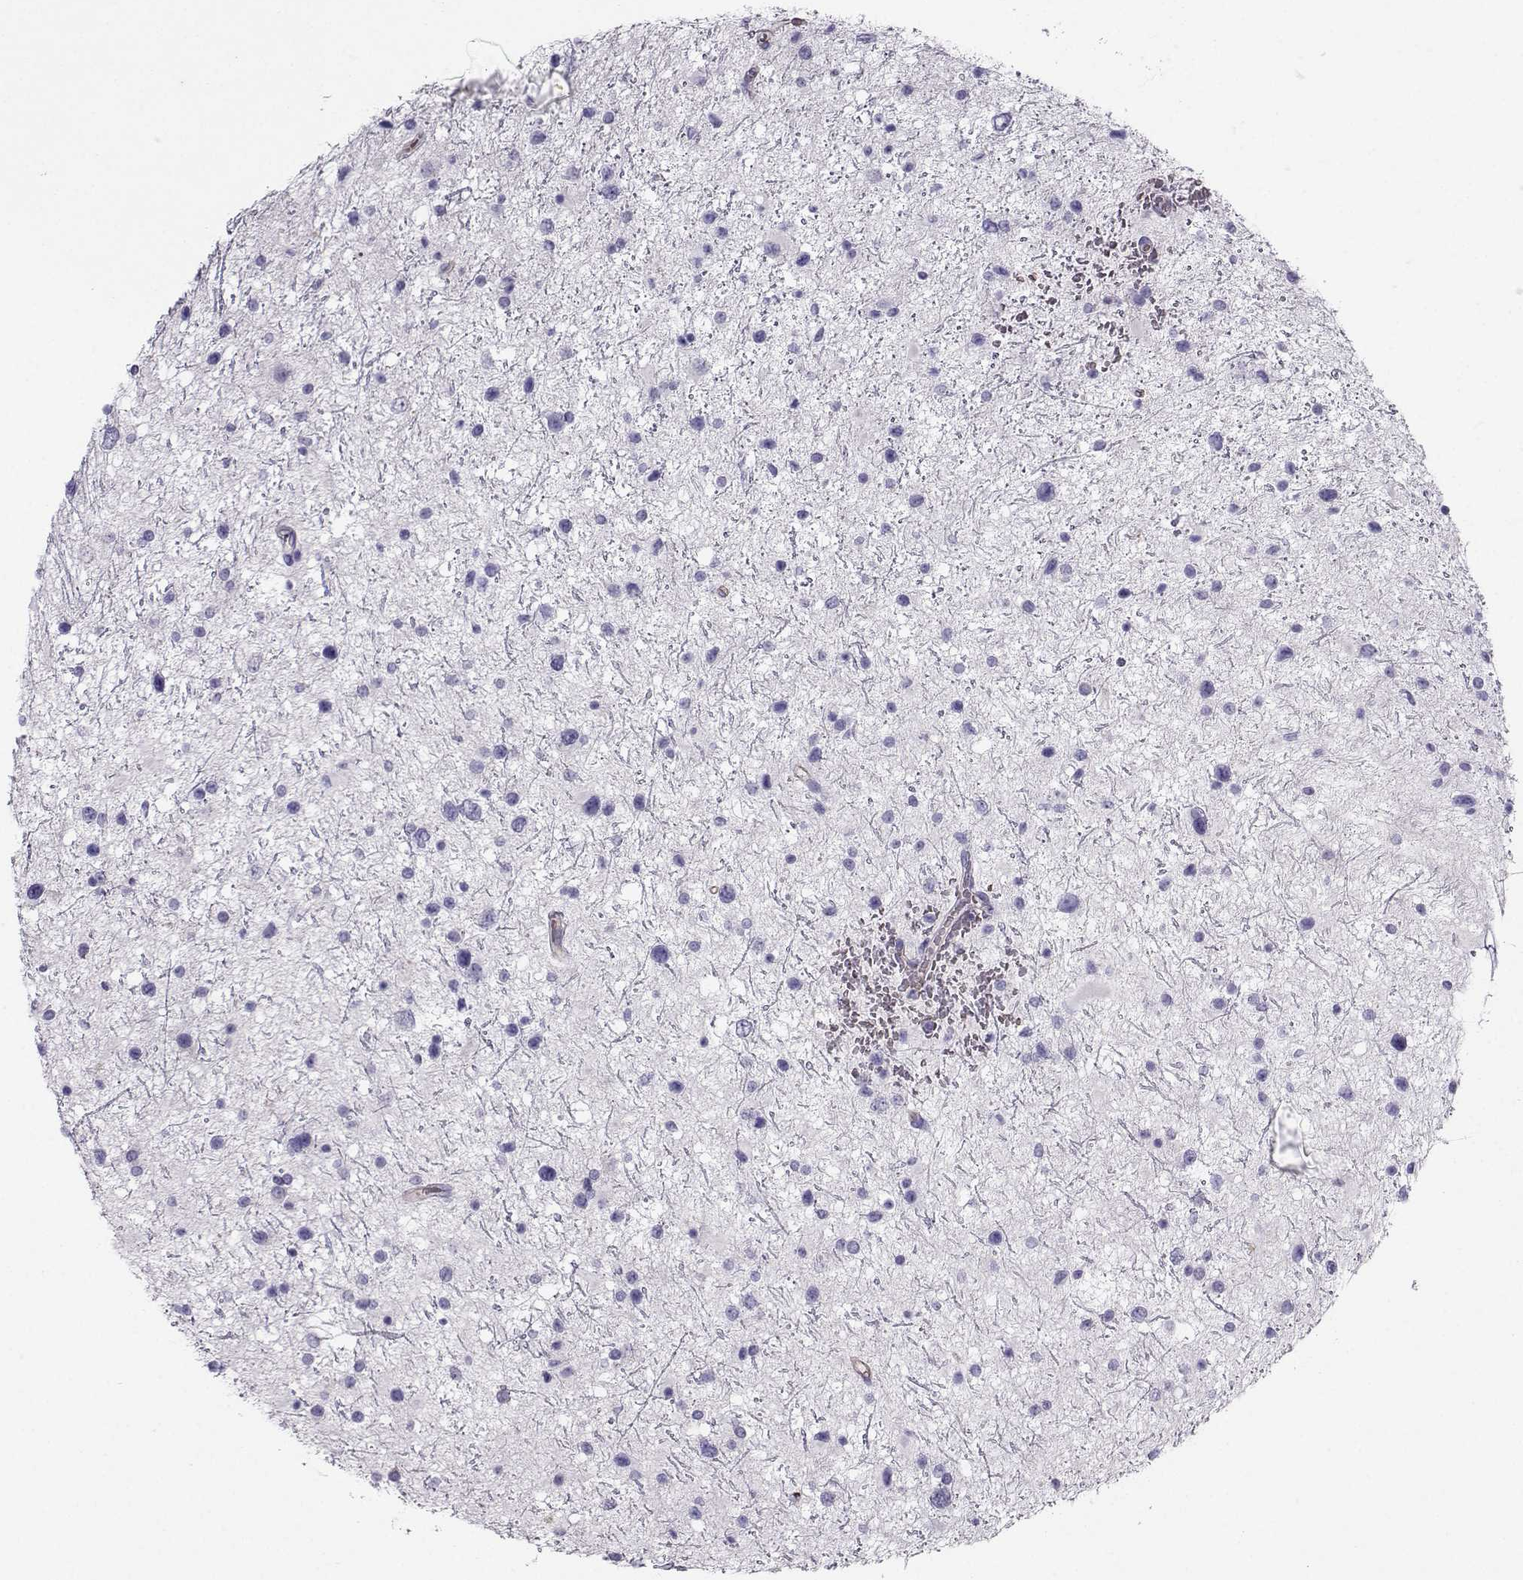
{"staining": {"intensity": "negative", "quantity": "none", "location": "none"}, "tissue": "glioma", "cell_type": "Tumor cells", "image_type": "cancer", "snomed": [{"axis": "morphology", "description": "Glioma, malignant, Low grade"}, {"axis": "topography", "description": "Brain"}], "caption": "The immunohistochemistry micrograph has no significant staining in tumor cells of low-grade glioma (malignant) tissue. (Brightfield microscopy of DAB (3,3'-diaminobenzidine) IHC at high magnification).", "gene": "CLUL1", "patient": {"sex": "female", "age": 32}}